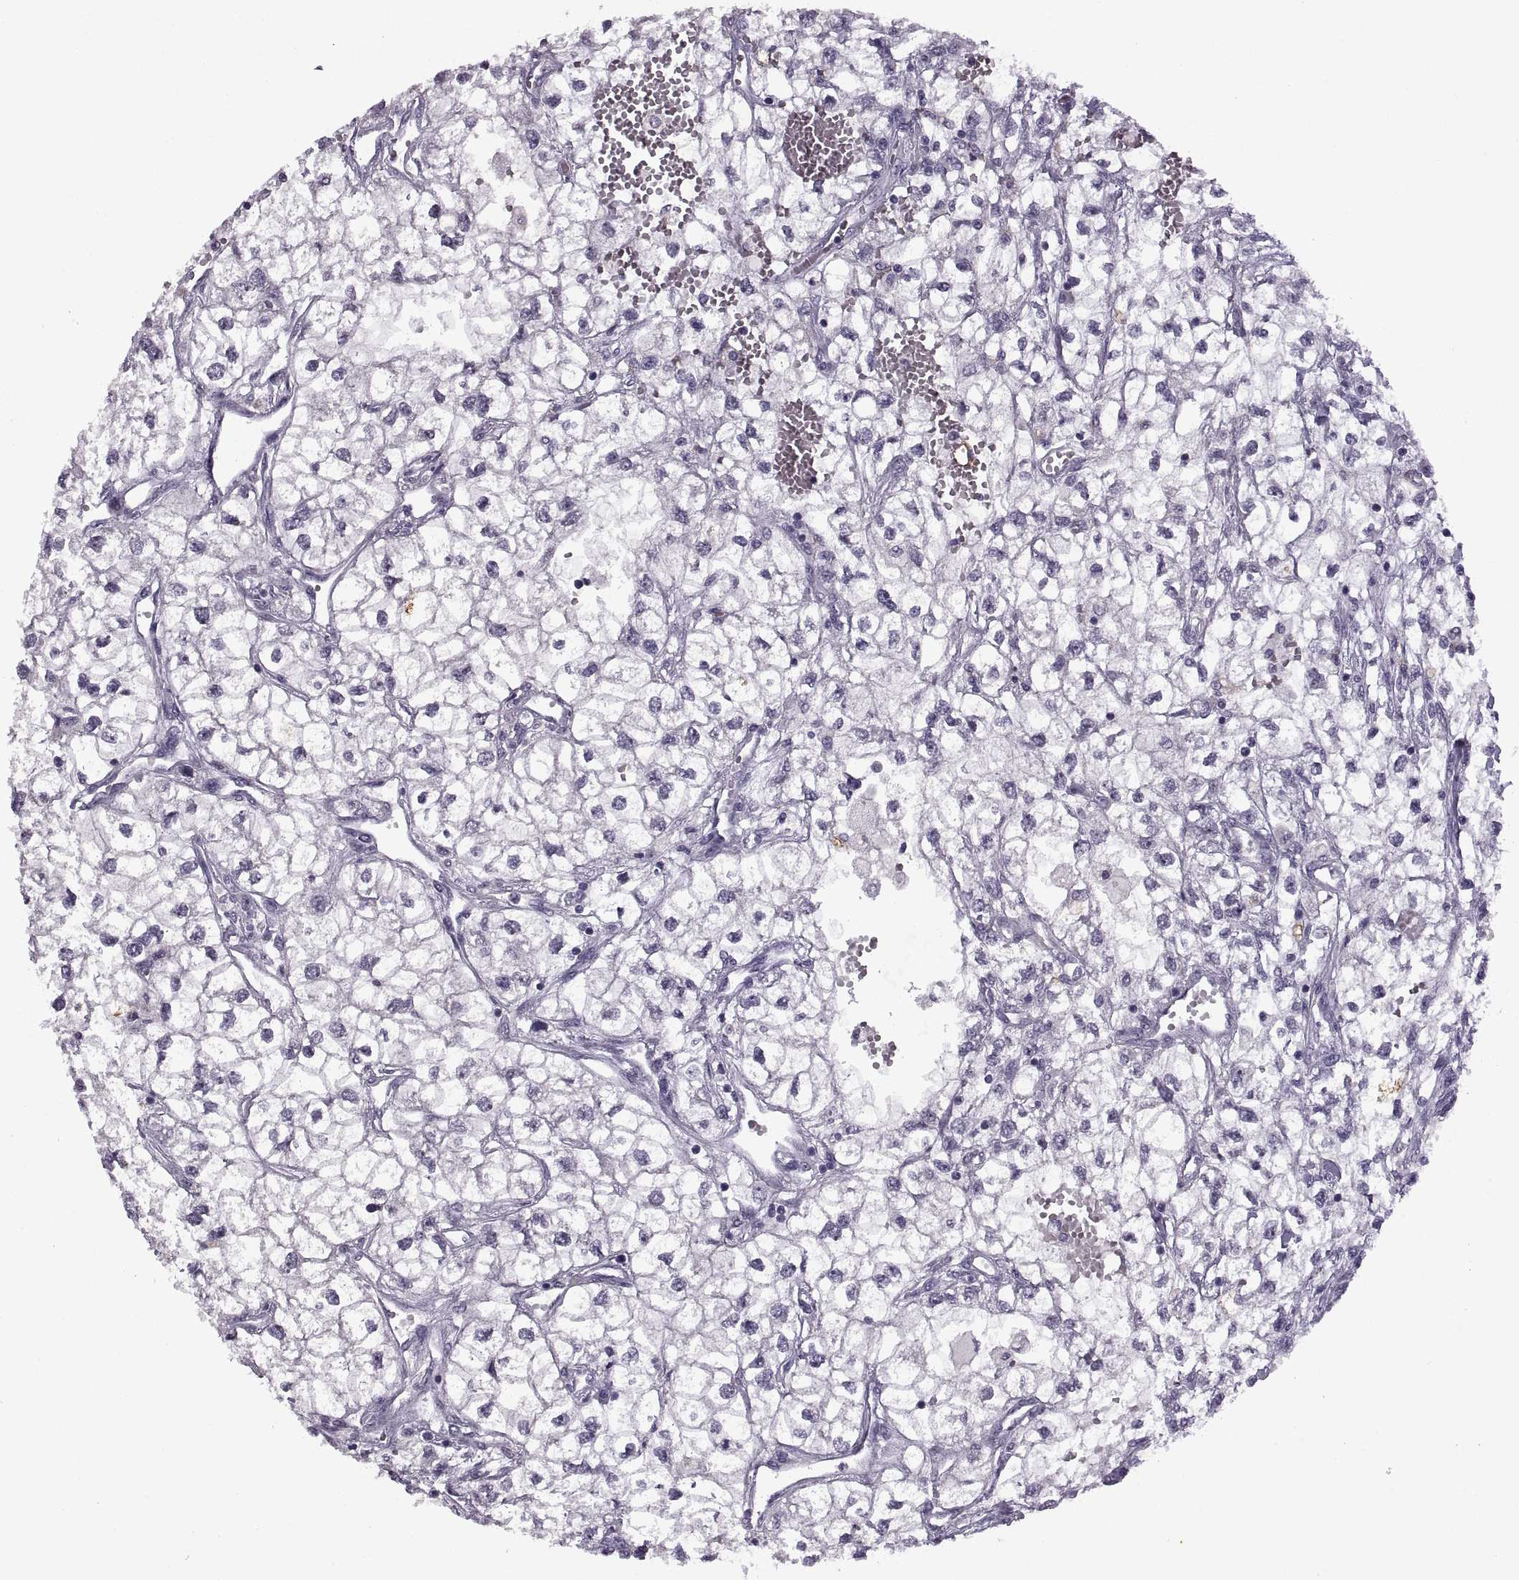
{"staining": {"intensity": "negative", "quantity": "none", "location": "none"}, "tissue": "renal cancer", "cell_type": "Tumor cells", "image_type": "cancer", "snomed": [{"axis": "morphology", "description": "Adenocarcinoma, NOS"}, {"axis": "topography", "description": "Kidney"}], "caption": "Tumor cells are negative for brown protein staining in renal cancer (adenocarcinoma).", "gene": "SINHCAF", "patient": {"sex": "male", "age": 59}}